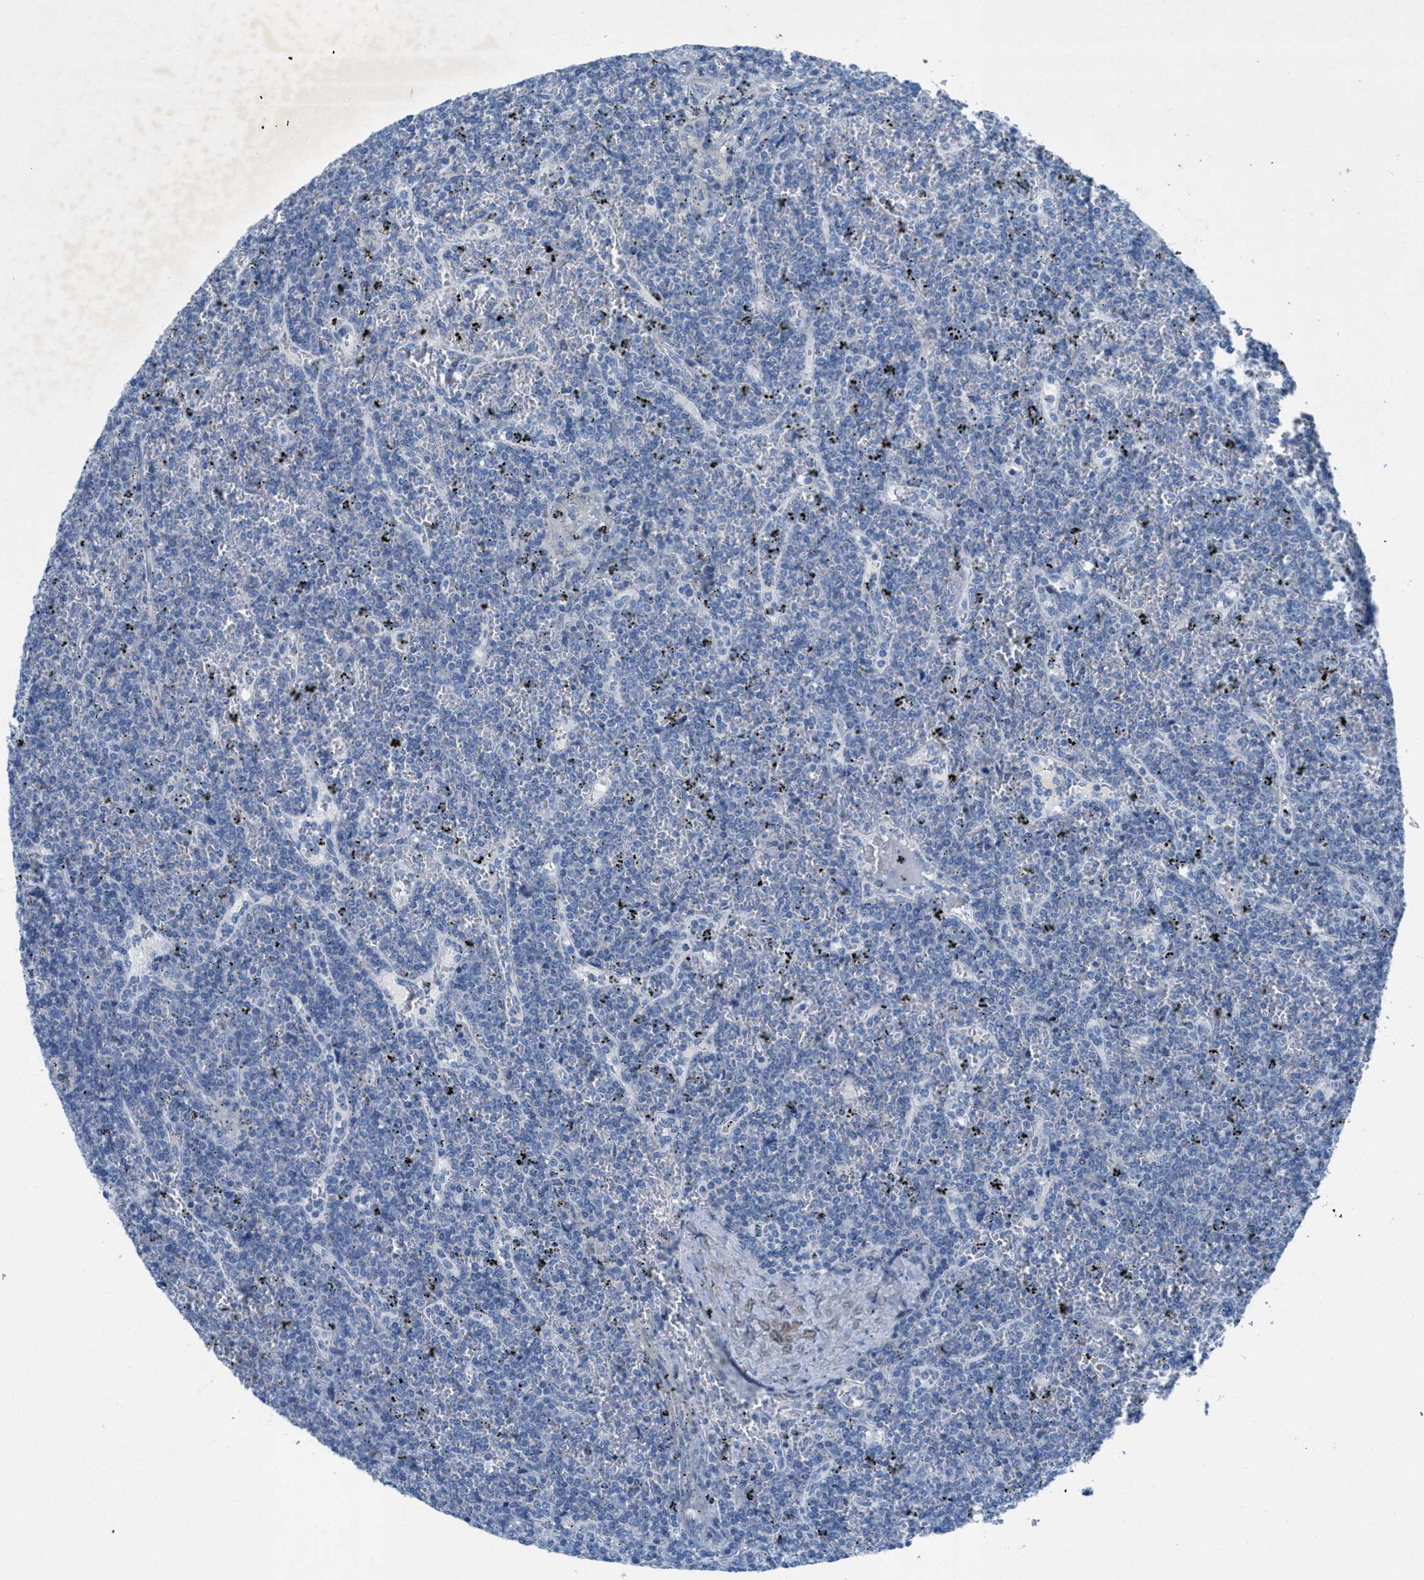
{"staining": {"intensity": "negative", "quantity": "none", "location": "none"}, "tissue": "lymphoma", "cell_type": "Tumor cells", "image_type": "cancer", "snomed": [{"axis": "morphology", "description": "Malignant lymphoma, non-Hodgkin's type, Low grade"}, {"axis": "topography", "description": "Spleen"}], "caption": "Tumor cells are negative for brown protein staining in lymphoma.", "gene": "GALNT17", "patient": {"sex": "female", "age": 19}}